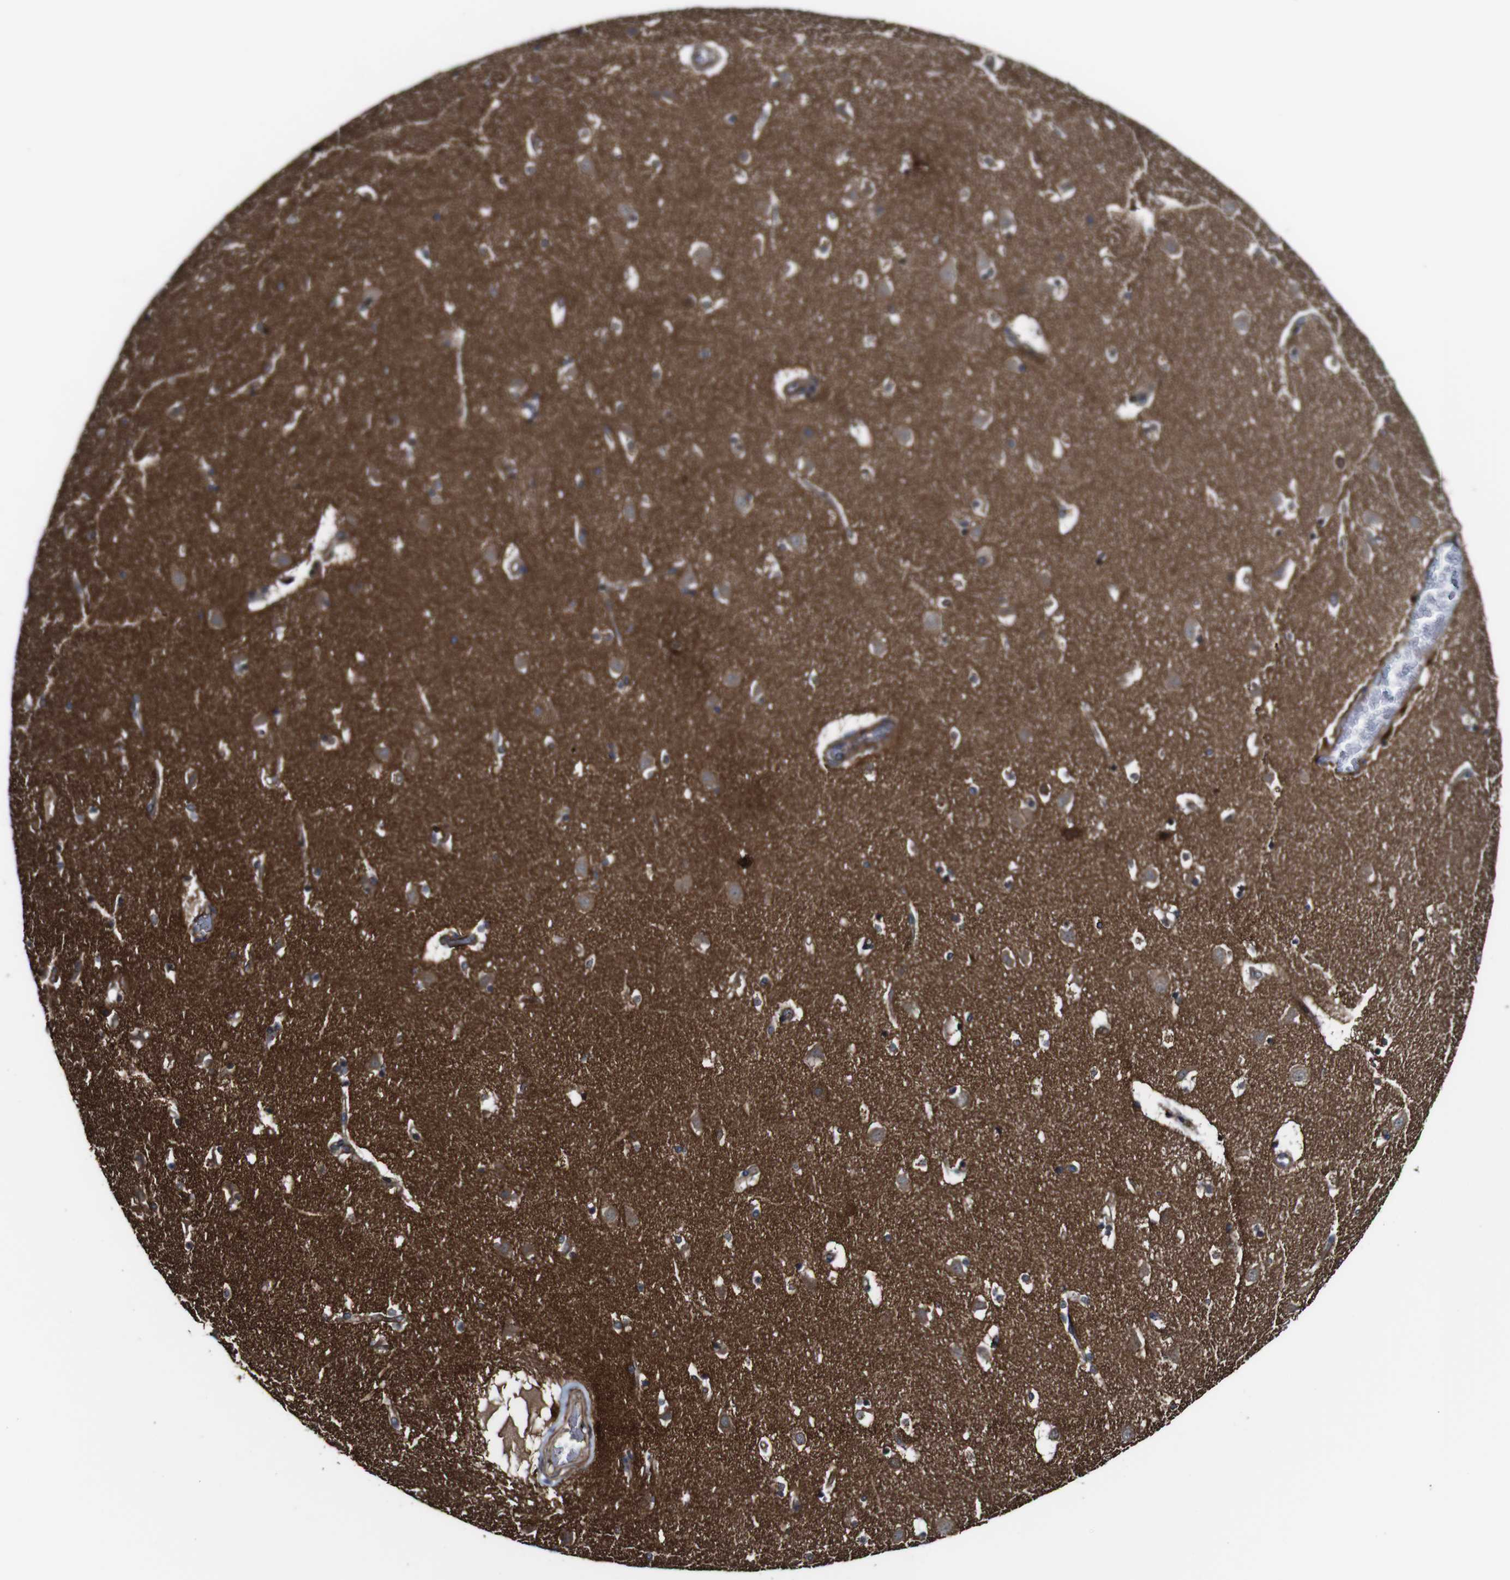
{"staining": {"intensity": "strong", "quantity": "<25%", "location": "cytoplasmic/membranous"}, "tissue": "caudate", "cell_type": "Glial cells", "image_type": "normal", "snomed": [{"axis": "morphology", "description": "Normal tissue, NOS"}, {"axis": "topography", "description": "Lateral ventricle wall"}], "caption": "Immunohistochemistry micrograph of unremarkable caudate stained for a protein (brown), which shows medium levels of strong cytoplasmic/membranous expression in about <25% of glial cells.", "gene": "TNIK", "patient": {"sex": "male", "age": 45}}